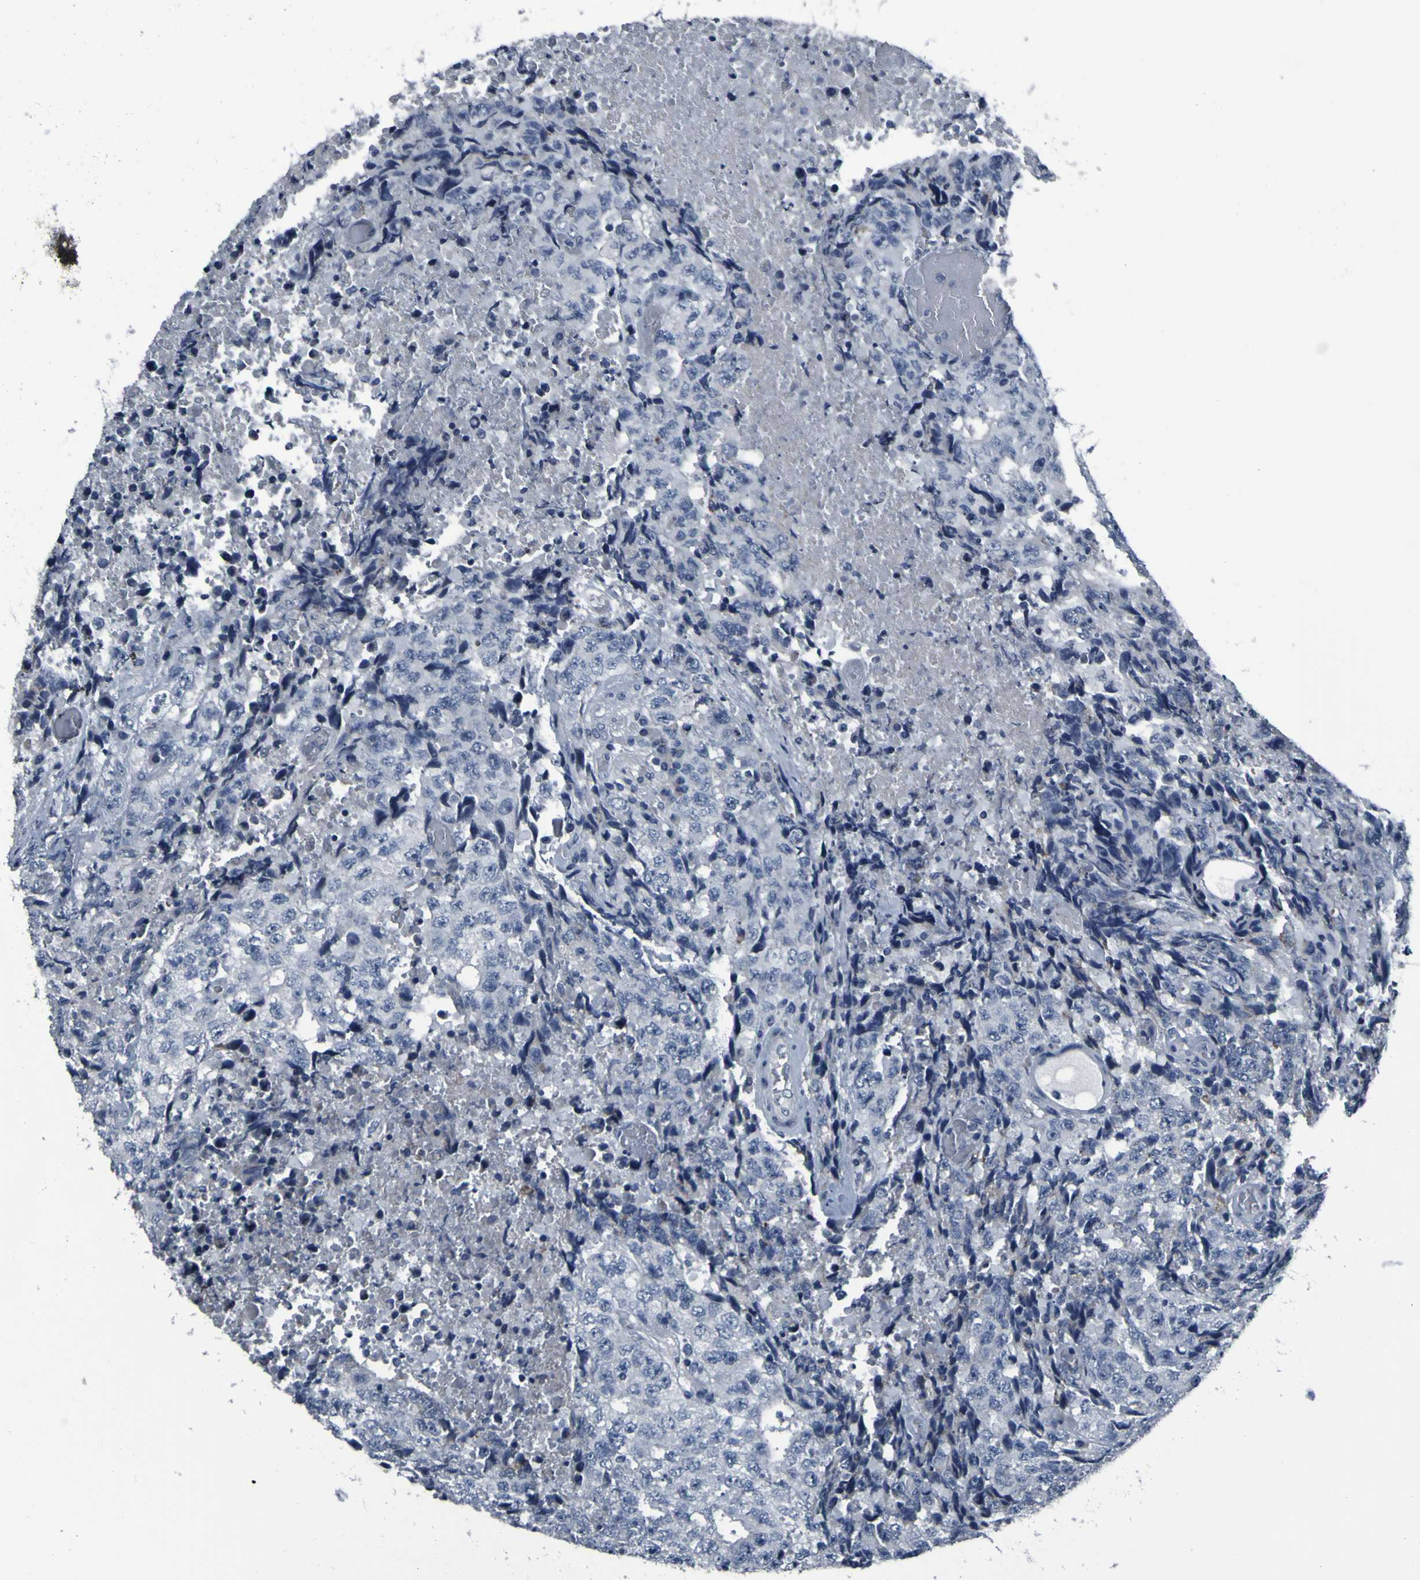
{"staining": {"intensity": "negative", "quantity": "none", "location": "none"}, "tissue": "testis cancer", "cell_type": "Tumor cells", "image_type": "cancer", "snomed": [{"axis": "morphology", "description": "Necrosis, NOS"}, {"axis": "morphology", "description": "Carcinoma, Embryonal, NOS"}, {"axis": "topography", "description": "Testis"}], "caption": "Embryonal carcinoma (testis) was stained to show a protein in brown. There is no significant expression in tumor cells. (Stains: DAB immunohistochemistry with hematoxylin counter stain, Microscopy: brightfield microscopy at high magnification).", "gene": "OSTM1", "patient": {"sex": "male", "age": 19}}